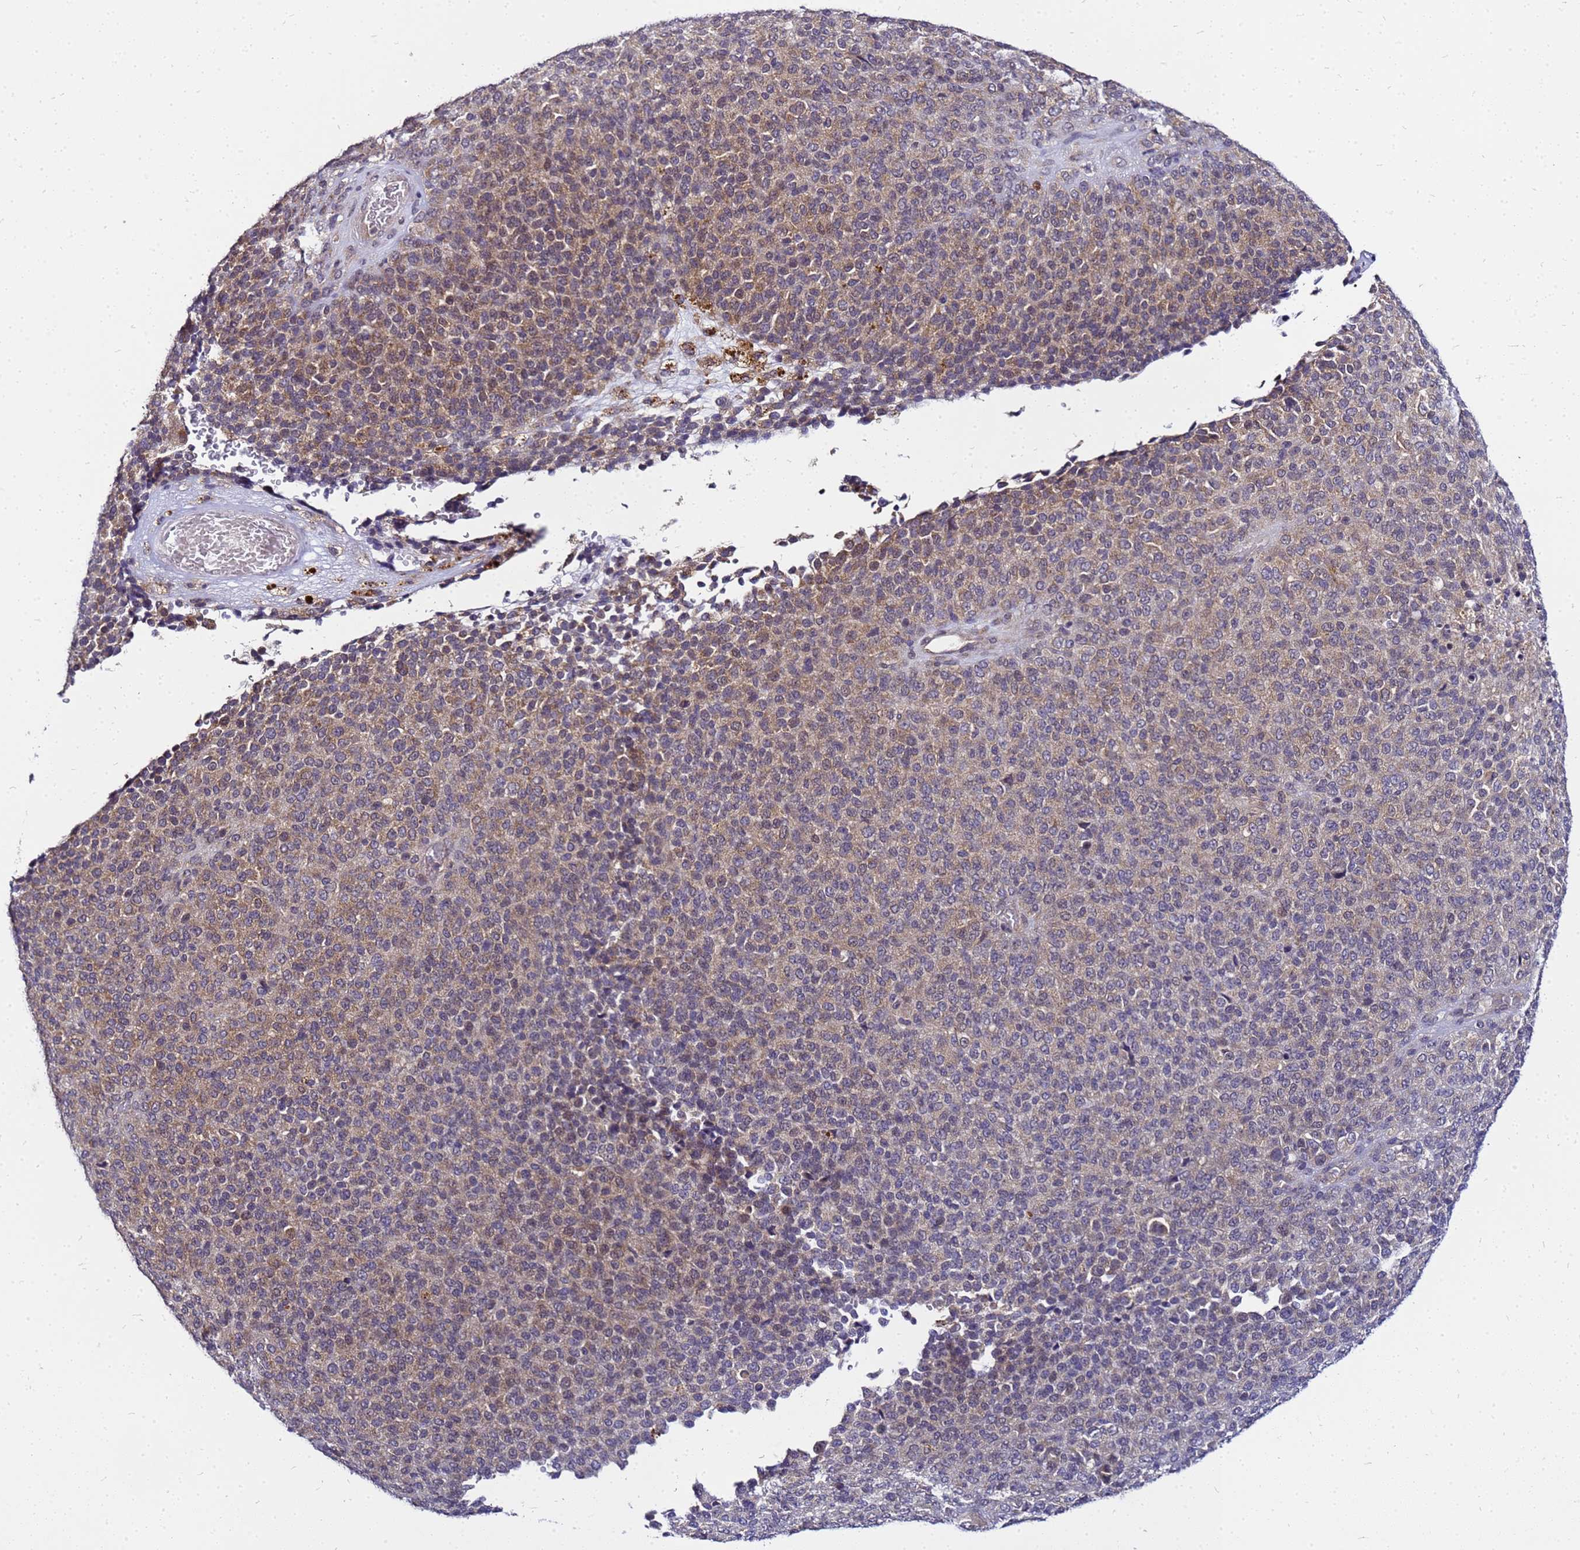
{"staining": {"intensity": "weak", "quantity": "25%-75%", "location": "cytoplasmic/membranous"}, "tissue": "melanoma", "cell_type": "Tumor cells", "image_type": "cancer", "snomed": [{"axis": "morphology", "description": "Malignant melanoma, Metastatic site"}, {"axis": "topography", "description": "Brain"}], "caption": "A low amount of weak cytoplasmic/membranous expression is present in about 25%-75% of tumor cells in melanoma tissue.", "gene": "SAT1", "patient": {"sex": "female", "age": 56}}